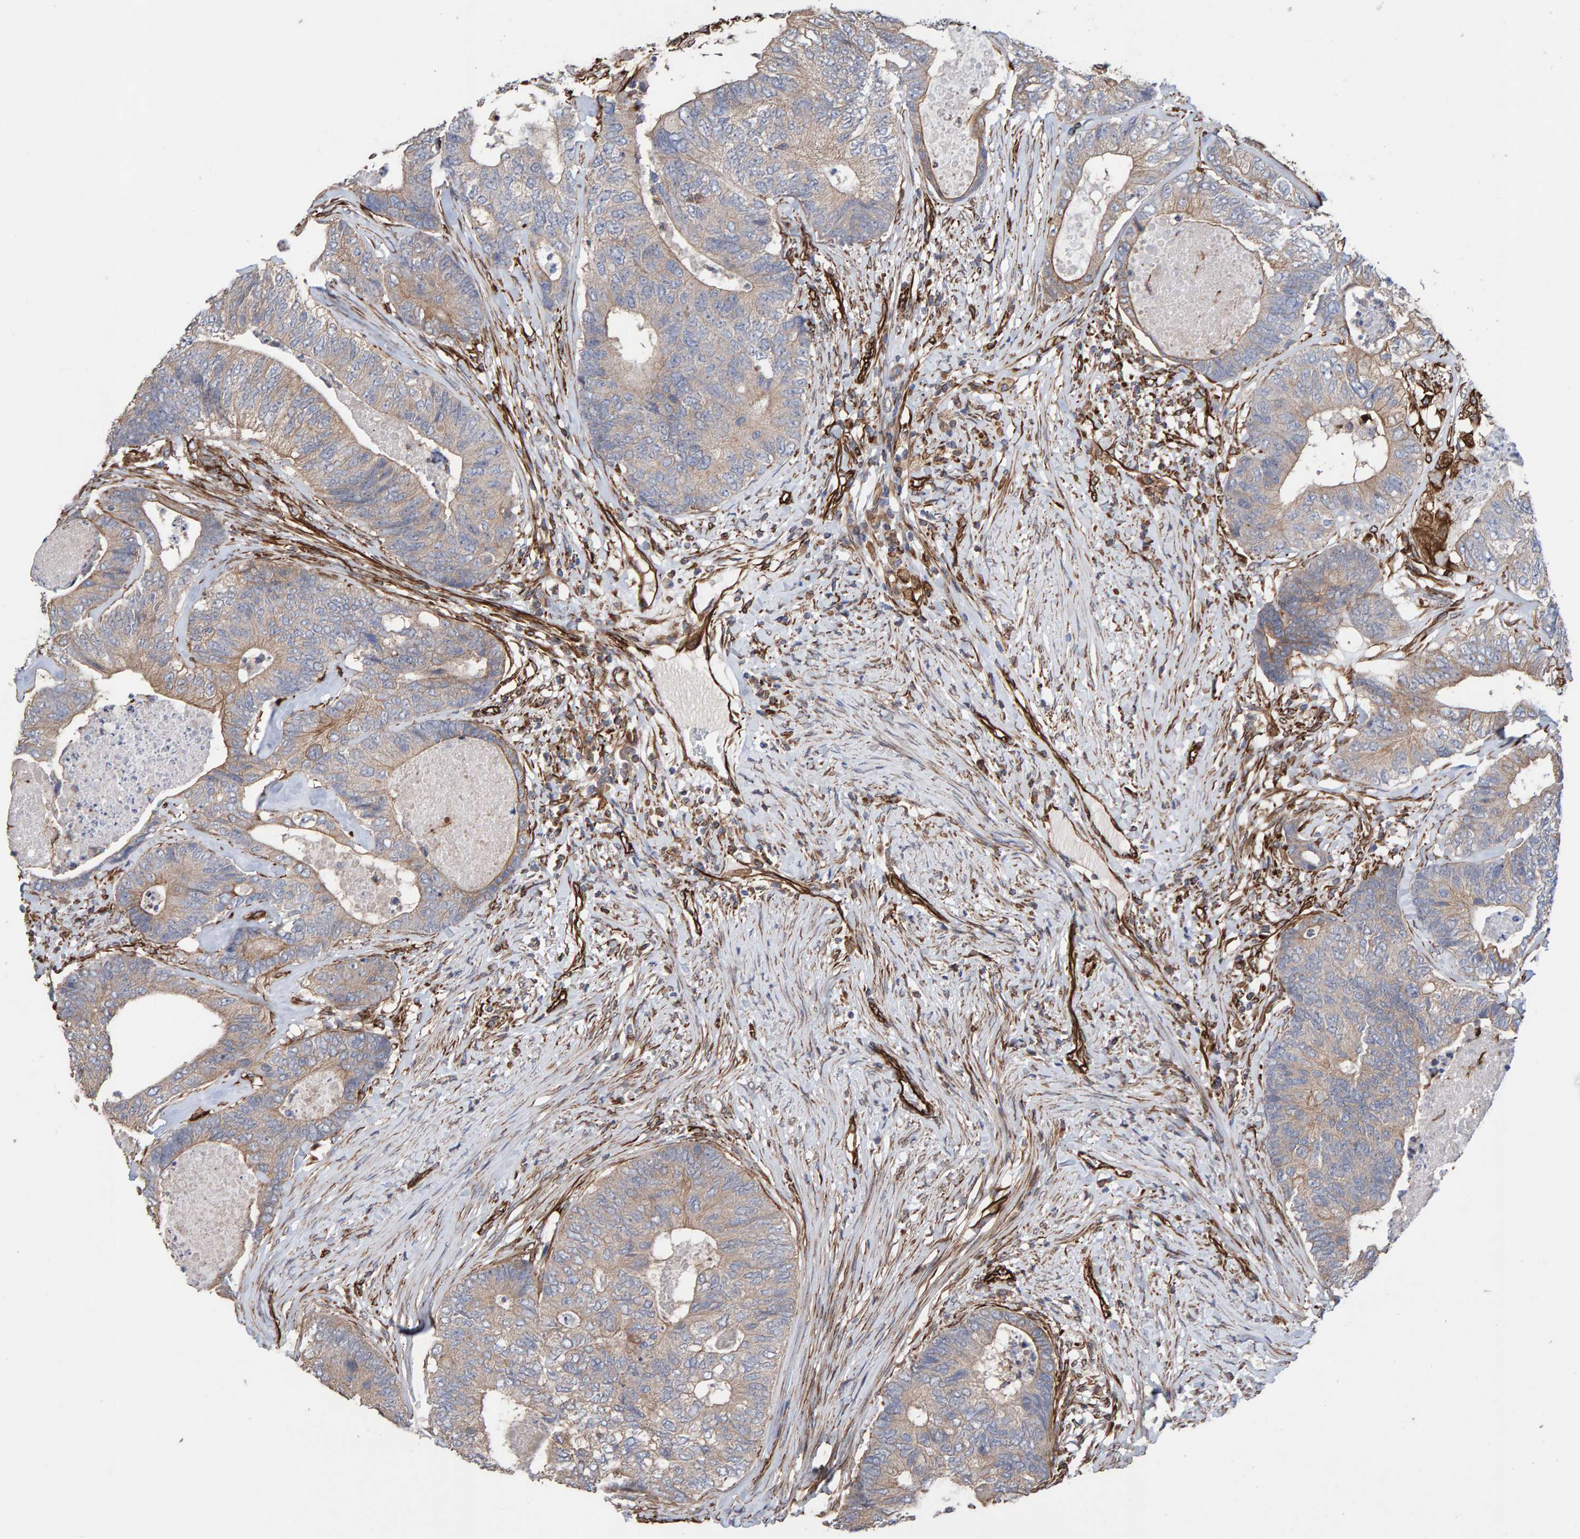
{"staining": {"intensity": "moderate", "quantity": "25%-75%", "location": "cytoplasmic/membranous"}, "tissue": "colorectal cancer", "cell_type": "Tumor cells", "image_type": "cancer", "snomed": [{"axis": "morphology", "description": "Adenocarcinoma, NOS"}, {"axis": "topography", "description": "Colon"}], "caption": "Colorectal adenocarcinoma stained with DAB IHC reveals medium levels of moderate cytoplasmic/membranous staining in about 25%-75% of tumor cells. Using DAB (3,3'-diaminobenzidine) (brown) and hematoxylin (blue) stains, captured at high magnification using brightfield microscopy.", "gene": "ZNF347", "patient": {"sex": "female", "age": 67}}